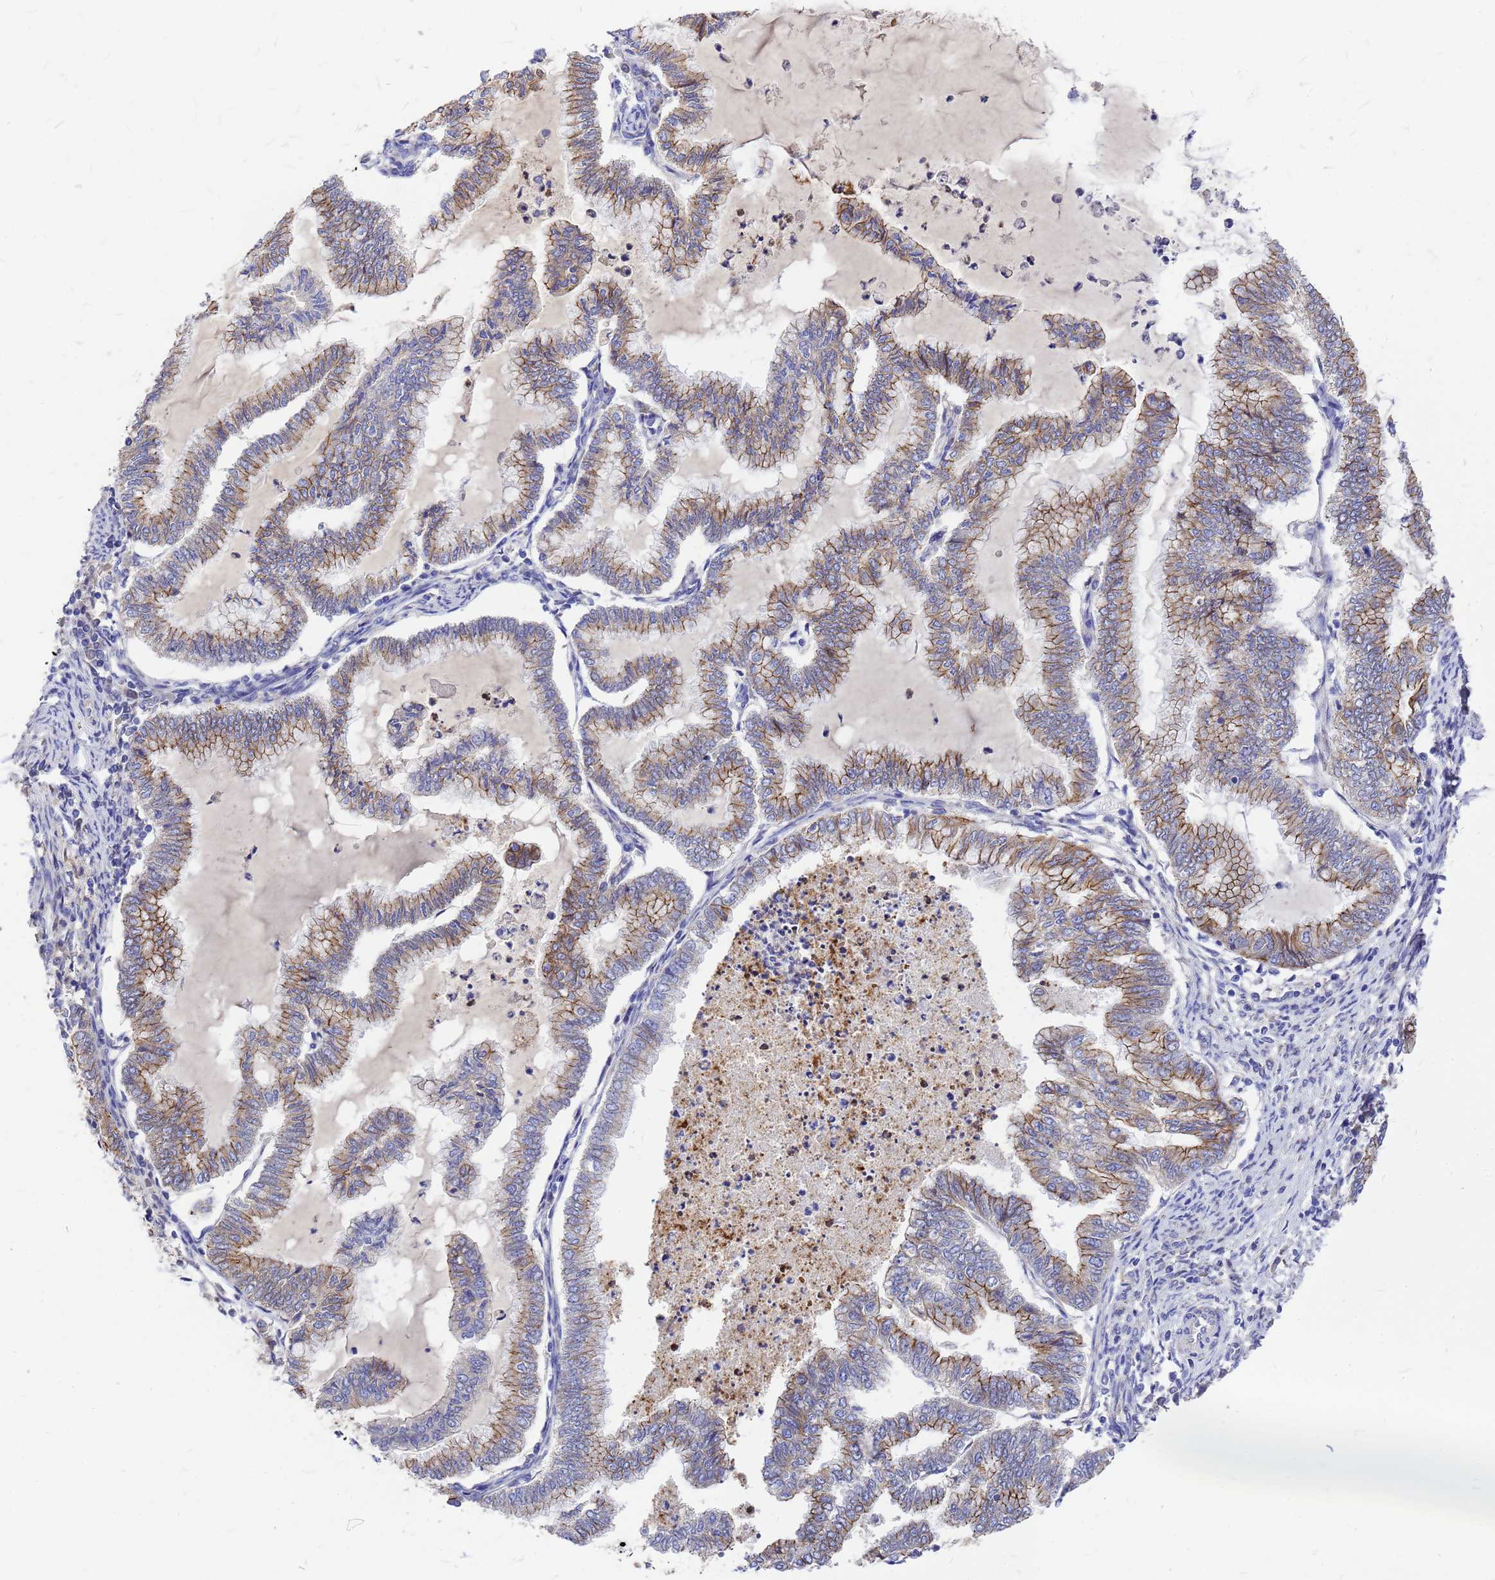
{"staining": {"intensity": "moderate", "quantity": "25%-75%", "location": "cytoplasmic/membranous"}, "tissue": "endometrial cancer", "cell_type": "Tumor cells", "image_type": "cancer", "snomed": [{"axis": "morphology", "description": "Adenocarcinoma, NOS"}, {"axis": "topography", "description": "Endometrium"}], "caption": "Endometrial adenocarcinoma was stained to show a protein in brown. There is medium levels of moderate cytoplasmic/membranous positivity in approximately 25%-75% of tumor cells.", "gene": "FBXW5", "patient": {"sex": "female", "age": 79}}